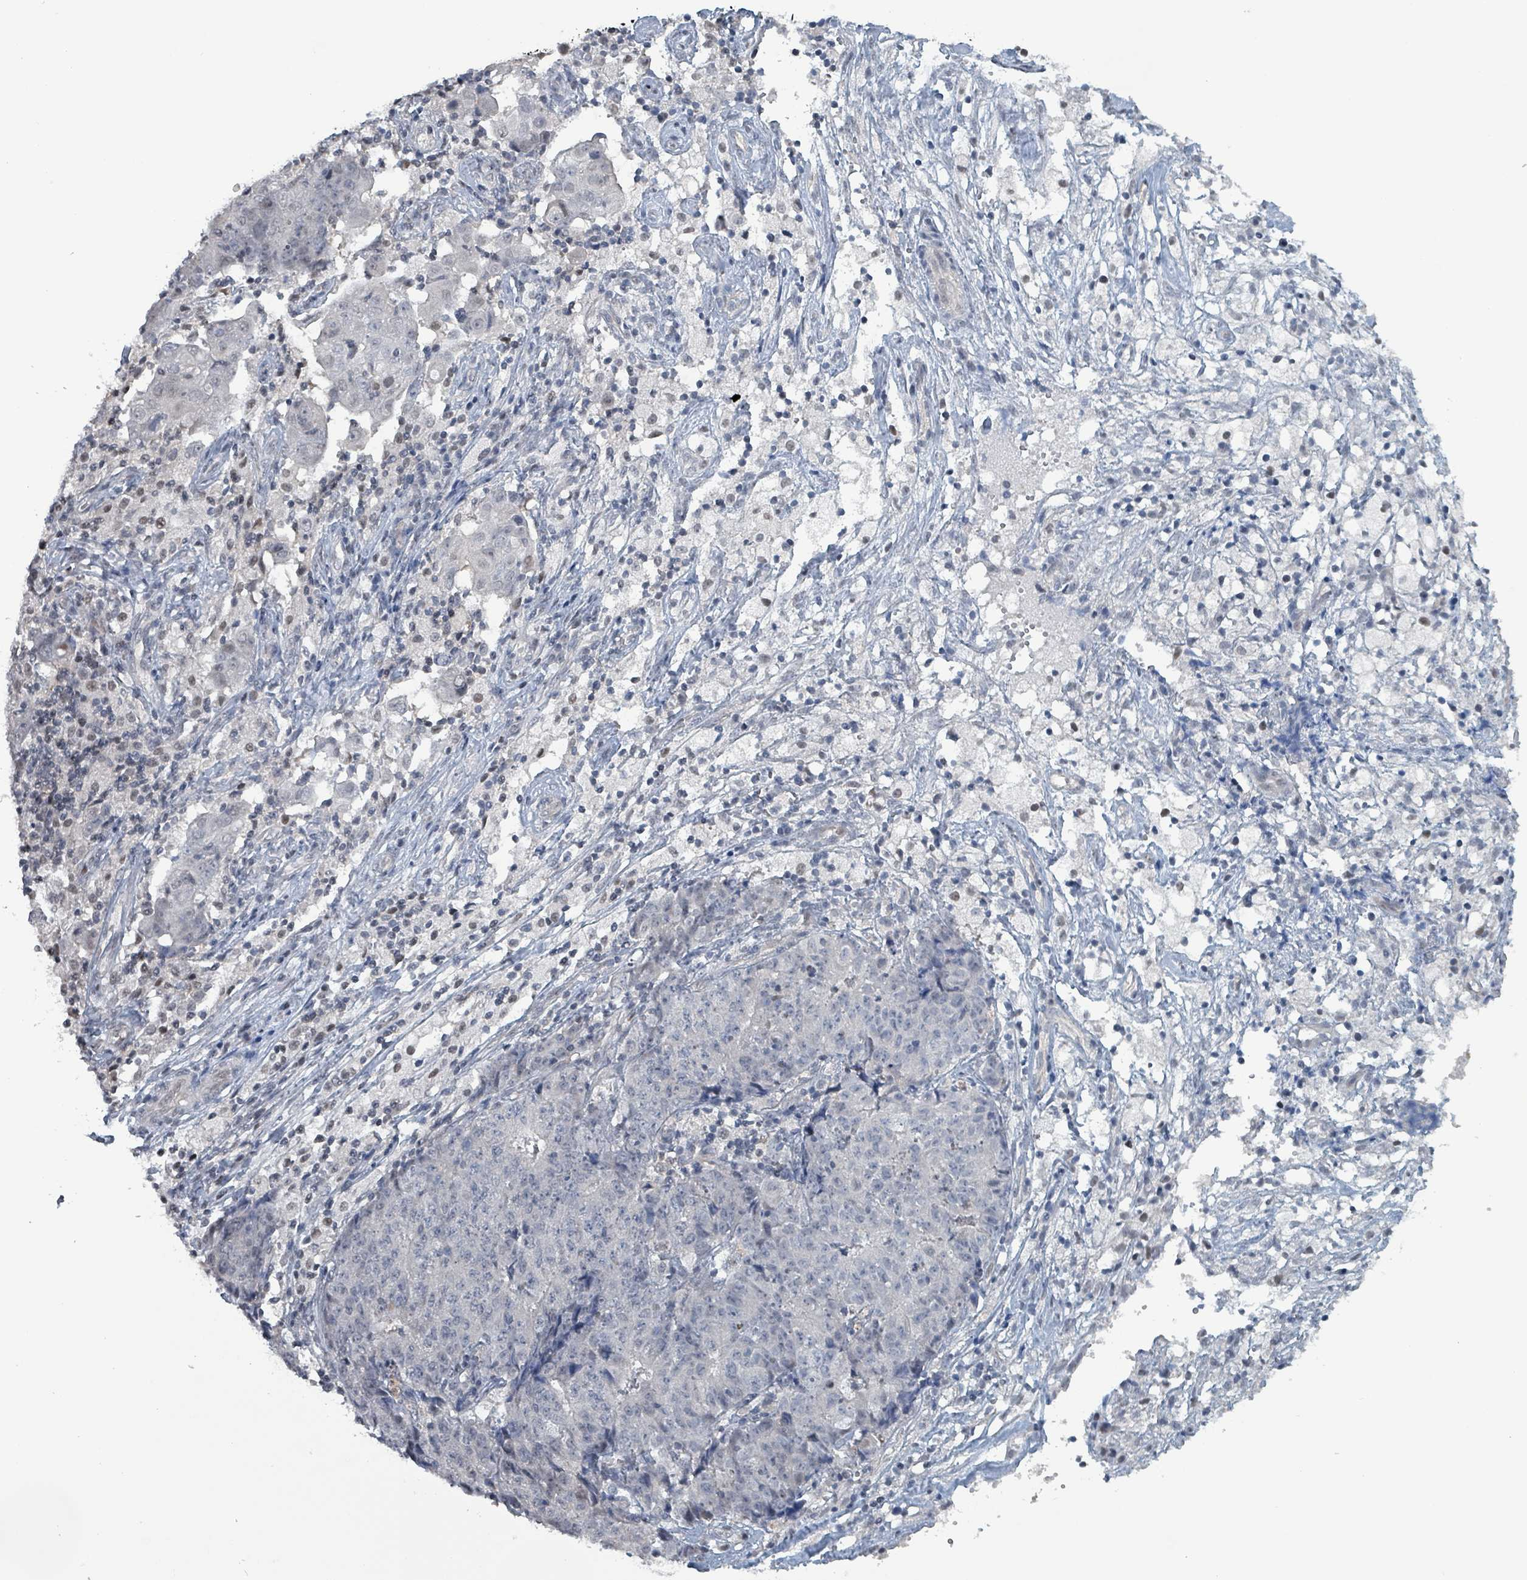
{"staining": {"intensity": "negative", "quantity": "none", "location": "none"}, "tissue": "ovarian cancer", "cell_type": "Tumor cells", "image_type": "cancer", "snomed": [{"axis": "morphology", "description": "Carcinoma, endometroid"}, {"axis": "topography", "description": "Ovary"}], "caption": "Immunohistochemical staining of human endometroid carcinoma (ovarian) exhibits no significant staining in tumor cells.", "gene": "BIVM", "patient": {"sex": "female", "age": 42}}